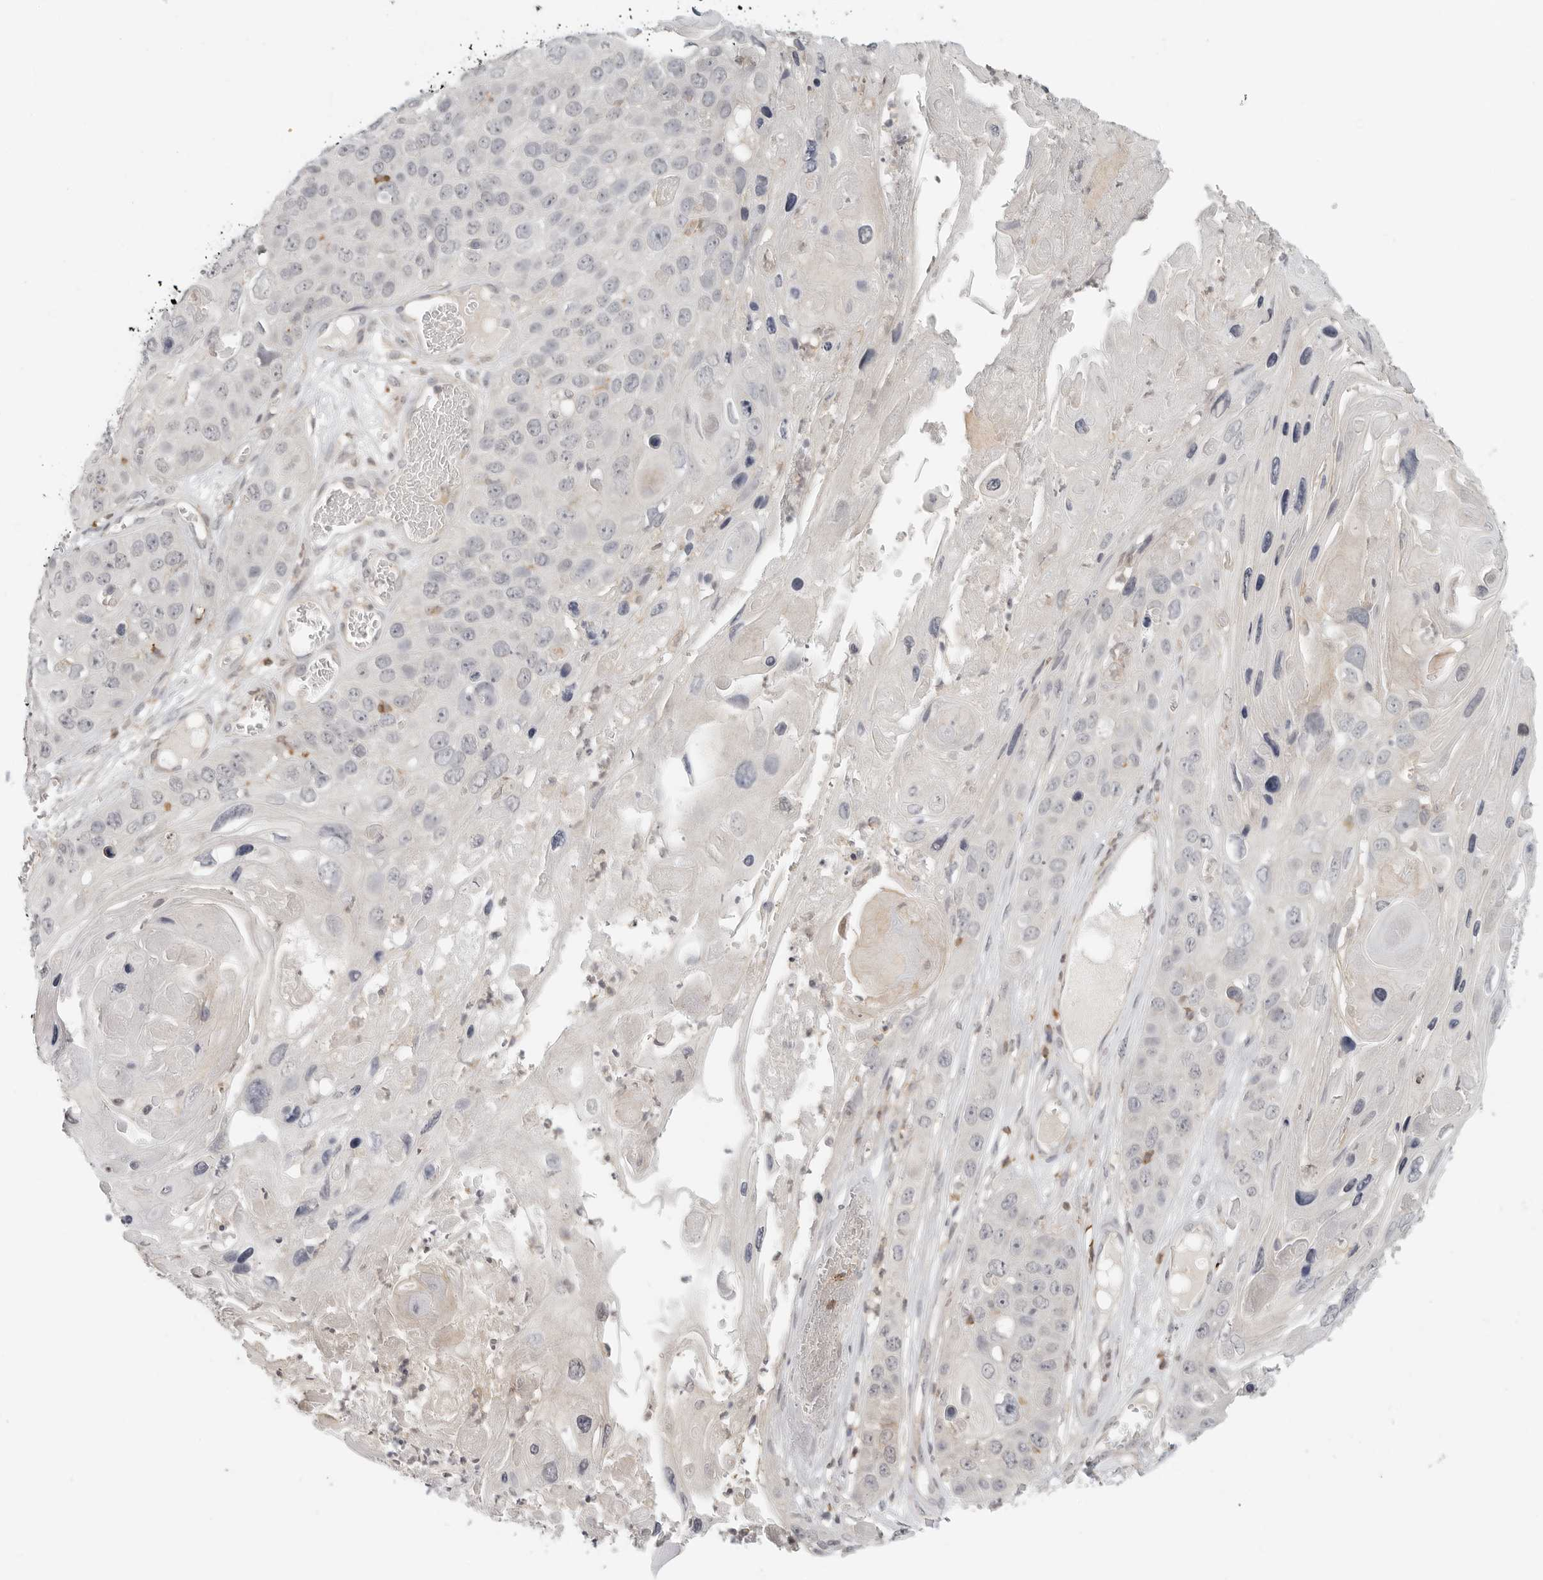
{"staining": {"intensity": "negative", "quantity": "none", "location": "none"}, "tissue": "skin cancer", "cell_type": "Tumor cells", "image_type": "cancer", "snomed": [{"axis": "morphology", "description": "Squamous cell carcinoma, NOS"}, {"axis": "topography", "description": "Skin"}], "caption": "Immunohistochemistry (IHC) of human skin squamous cell carcinoma displays no staining in tumor cells. (Brightfield microscopy of DAB (3,3'-diaminobenzidine) immunohistochemistry (IHC) at high magnification).", "gene": "SH3KBP1", "patient": {"sex": "male", "age": 55}}